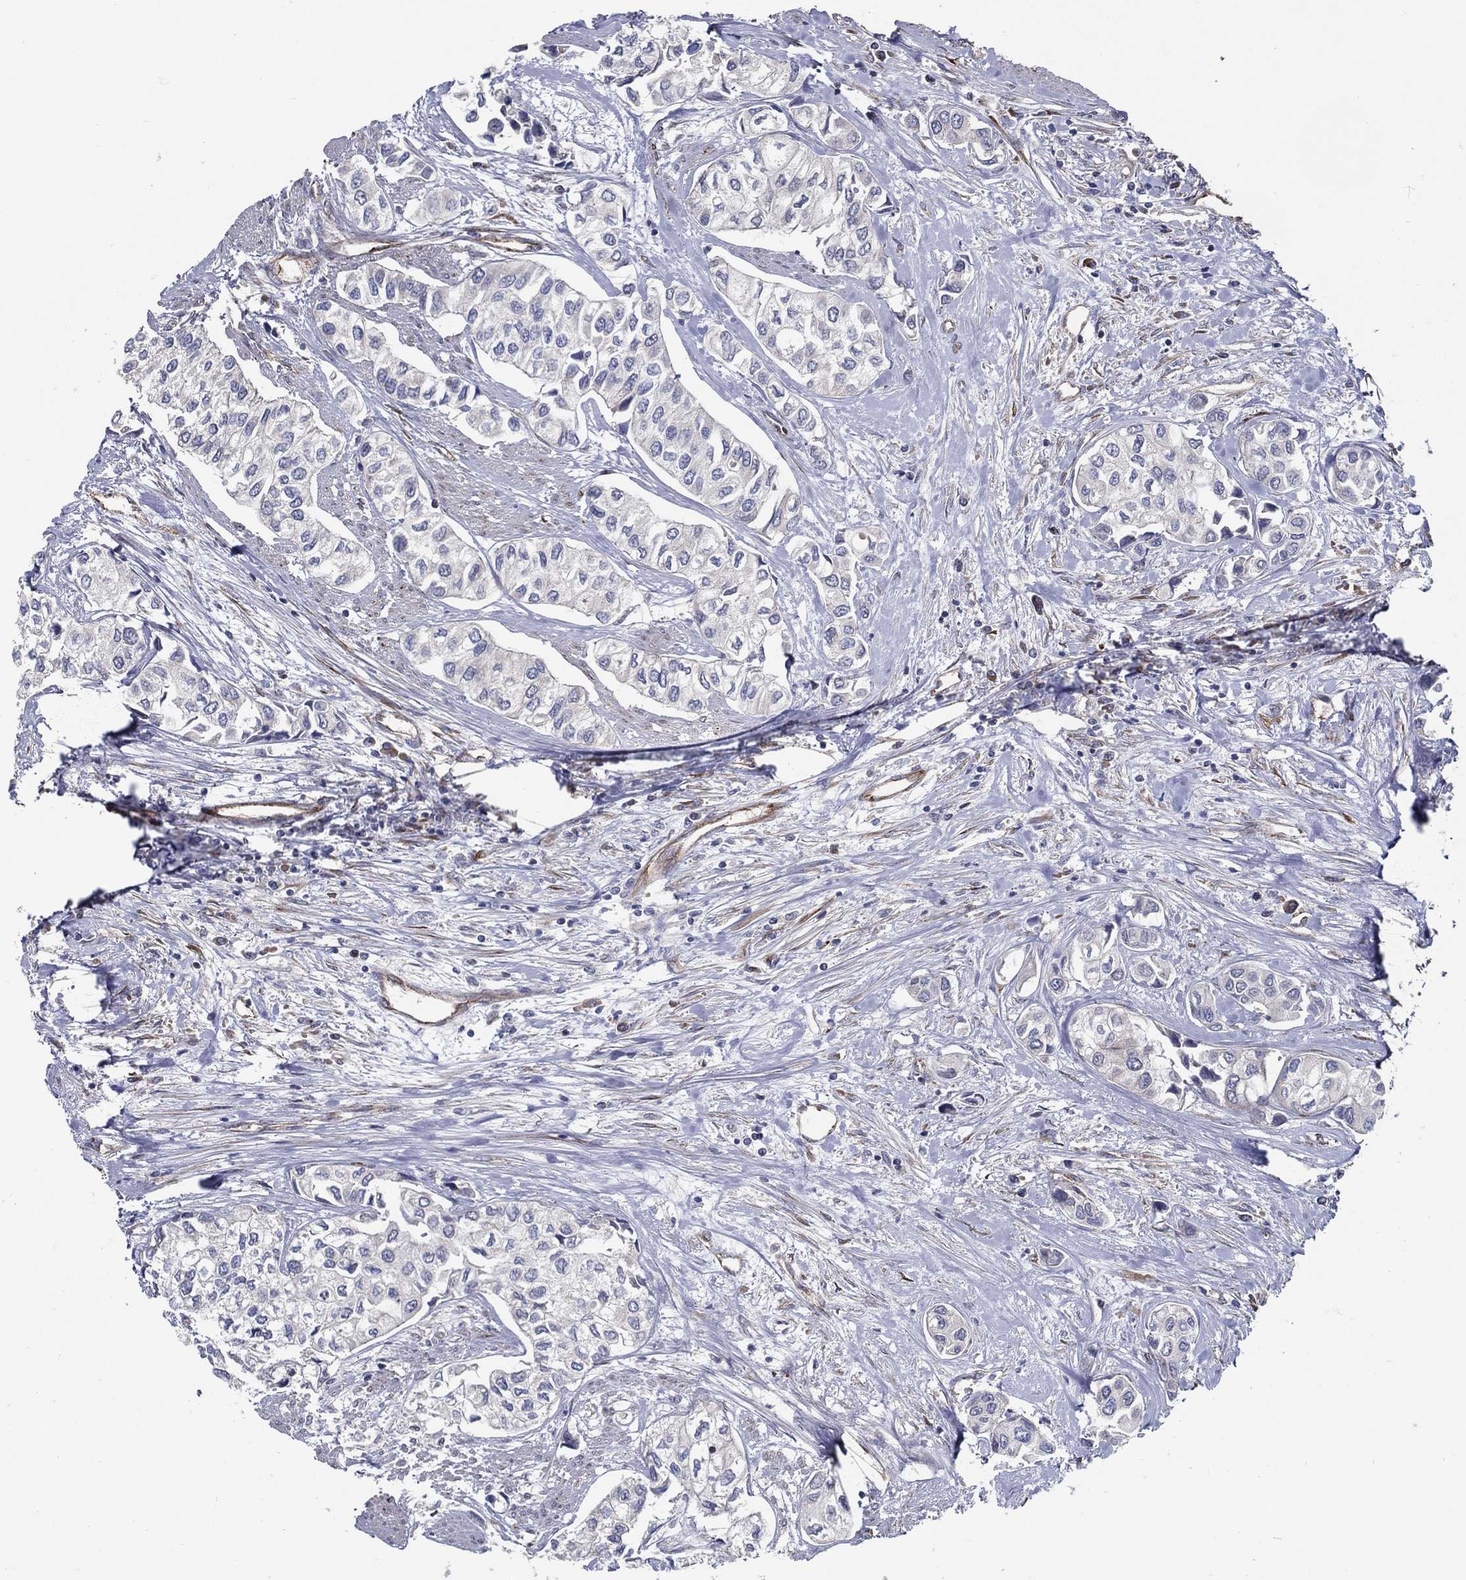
{"staining": {"intensity": "negative", "quantity": "none", "location": "none"}, "tissue": "urothelial cancer", "cell_type": "Tumor cells", "image_type": "cancer", "snomed": [{"axis": "morphology", "description": "Urothelial carcinoma, High grade"}, {"axis": "topography", "description": "Urinary bladder"}], "caption": "Immunohistochemistry (IHC) of human urothelial cancer reveals no expression in tumor cells. Nuclei are stained in blue.", "gene": "ARHGAP11A", "patient": {"sex": "male", "age": 73}}